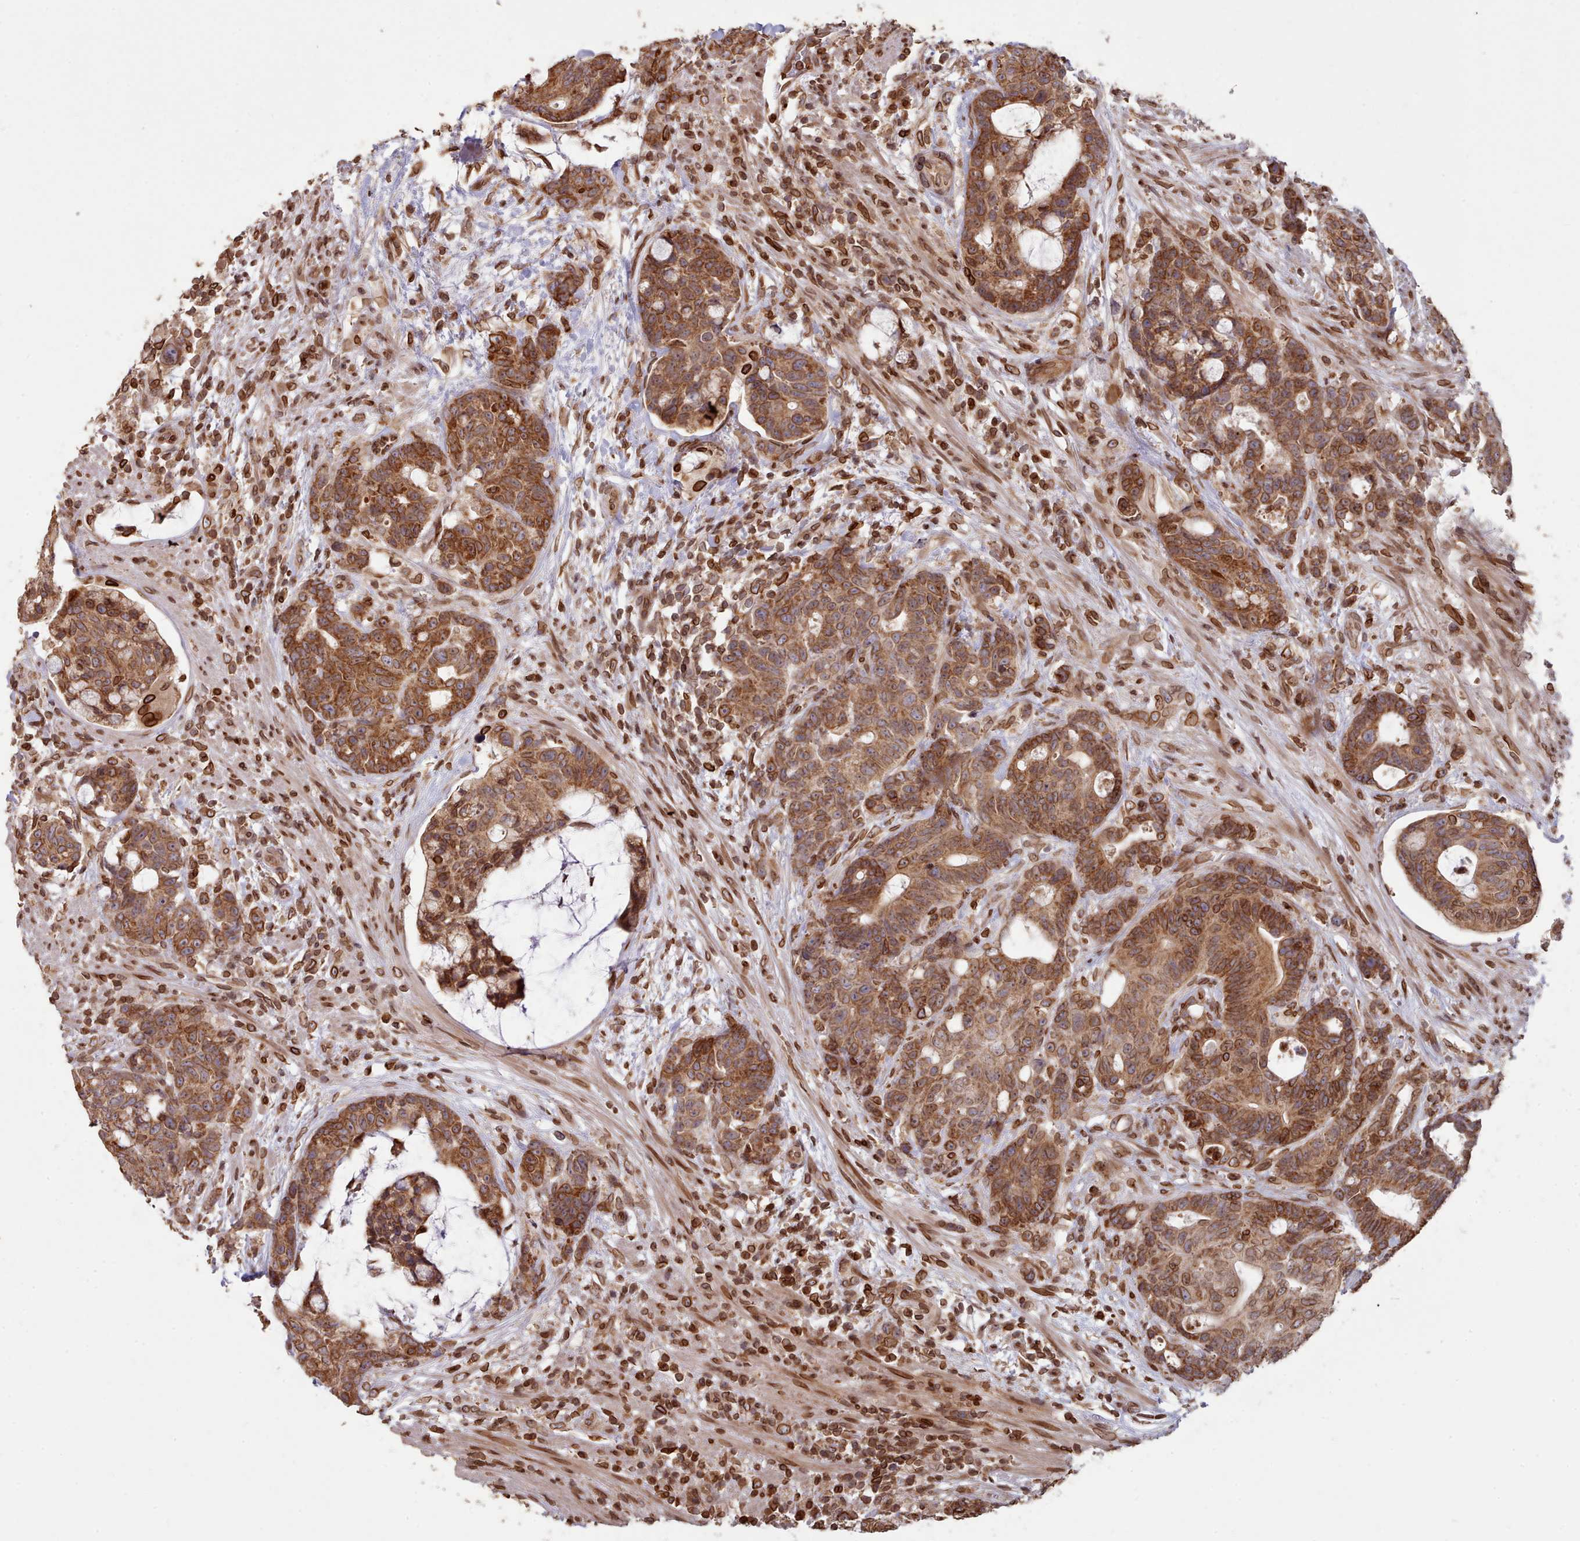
{"staining": {"intensity": "moderate", "quantity": ">75%", "location": "cytoplasmic/membranous,nuclear"}, "tissue": "colorectal cancer", "cell_type": "Tumor cells", "image_type": "cancer", "snomed": [{"axis": "morphology", "description": "Adenocarcinoma, NOS"}, {"axis": "topography", "description": "Colon"}], "caption": "High-magnification brightfield microscopy of colorectal adenocarcinoma stained with DAB (3,3'-diaminobenzidine) (brown) and counterstained with hematoxylin (blue). tumor cells exhibit moderate cytoplasmic/membranous and nuclear positivity is appreciated in approximately>75% of cells.", "gene": "TOR1AIP1", "patient": {"sex": "female", "age": 82}}